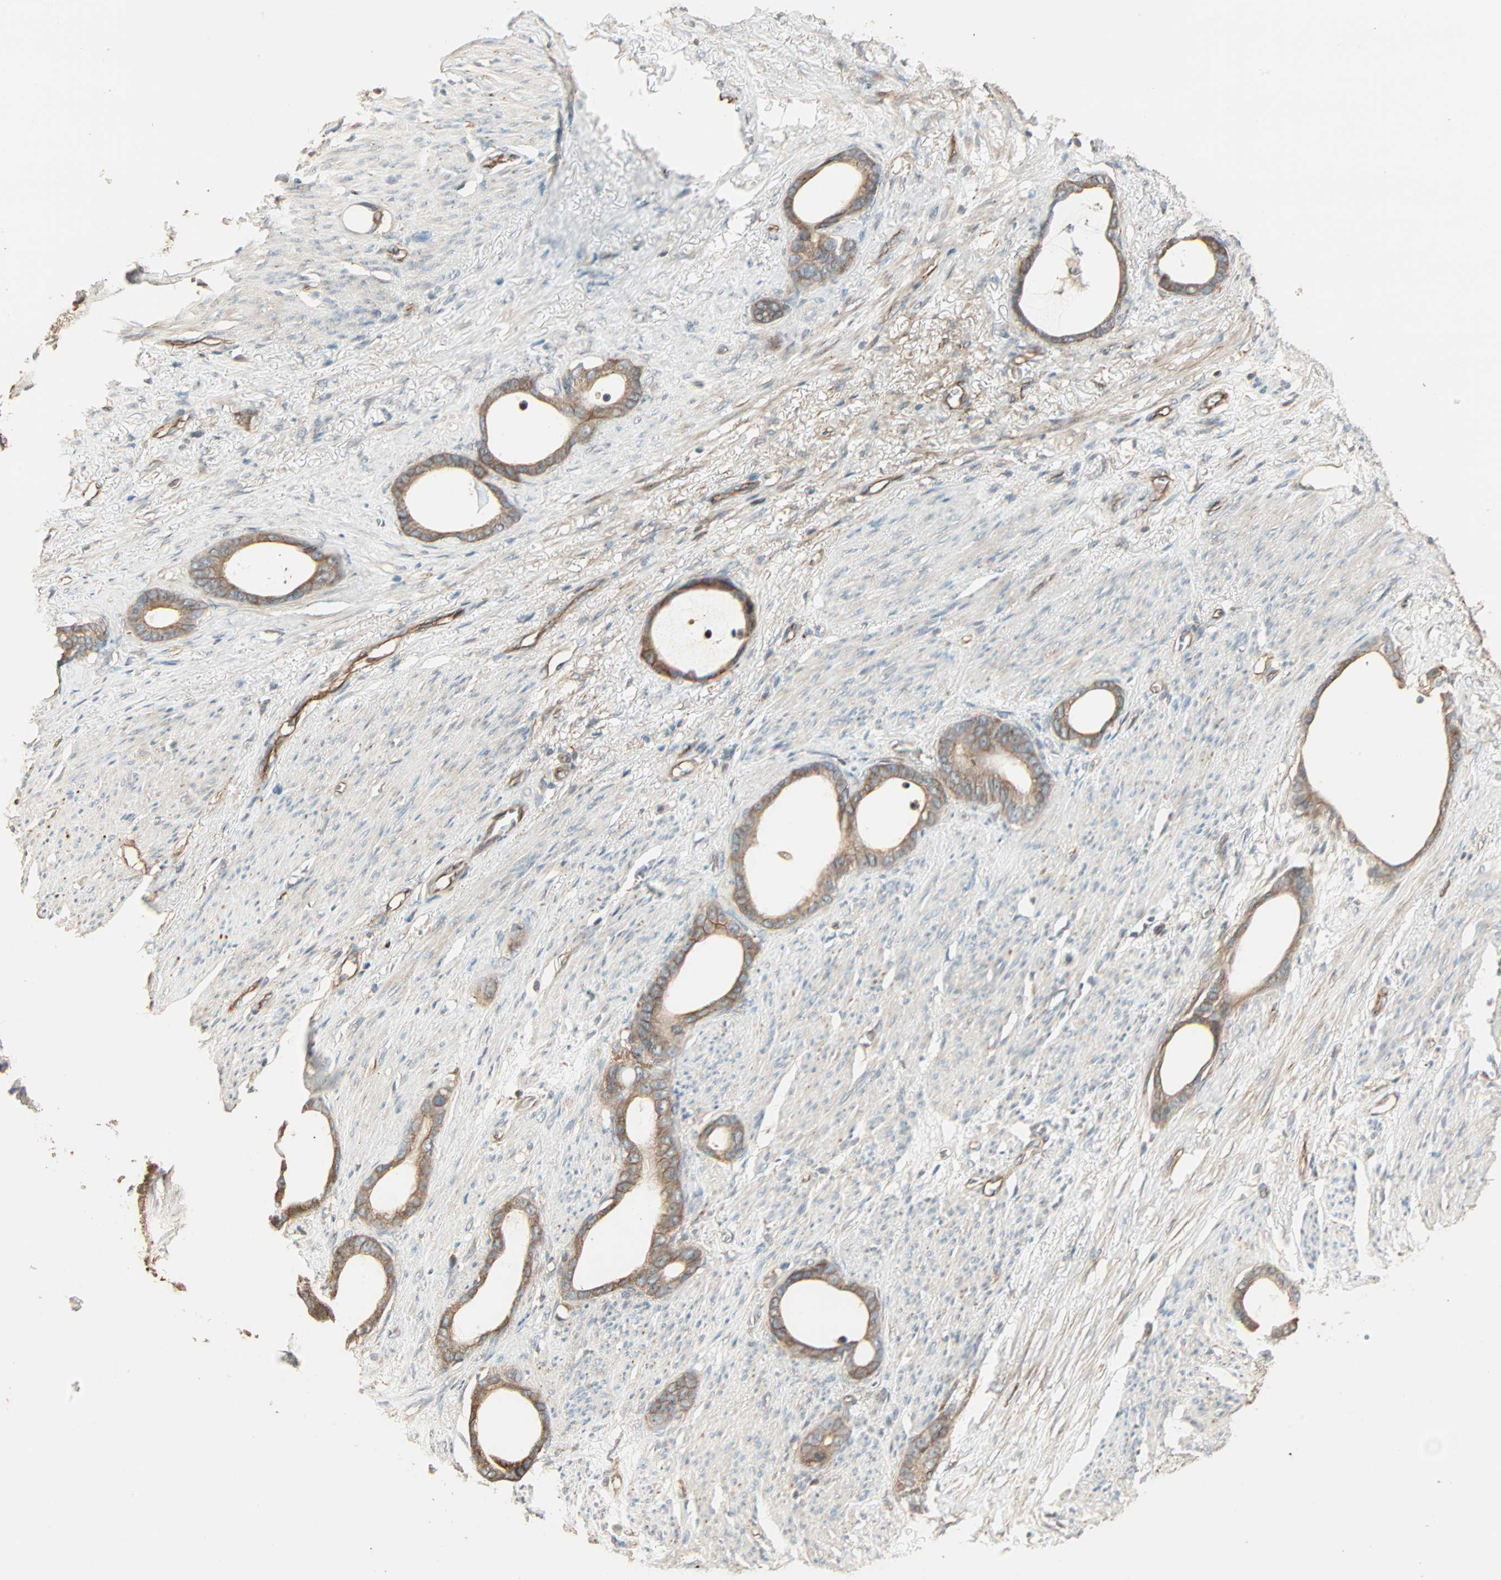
{"staining": {"intensity": "moderate", "quantity": ">75%", "location": "cytoplasmic/membranous"}, "tissue": "stomach cancer", "cell_type": "Tumor cells", "image_type": "cancer", "snomed": [{"axis": "morphology", "description": "Adenocarcinoma, NOS"}, {"axis": "topography", "description": "Stomach"}], "caption": "DAB (3,3'-diaminobenzidine) immunohistochemical staining of human adenocarcinoma (stomach) exhibits moderate cytoplasmic/membranous protein expression in about >75% of tumor cells.", "gene": "GALK1", "patient": {"sex": "female", "age": 75}}